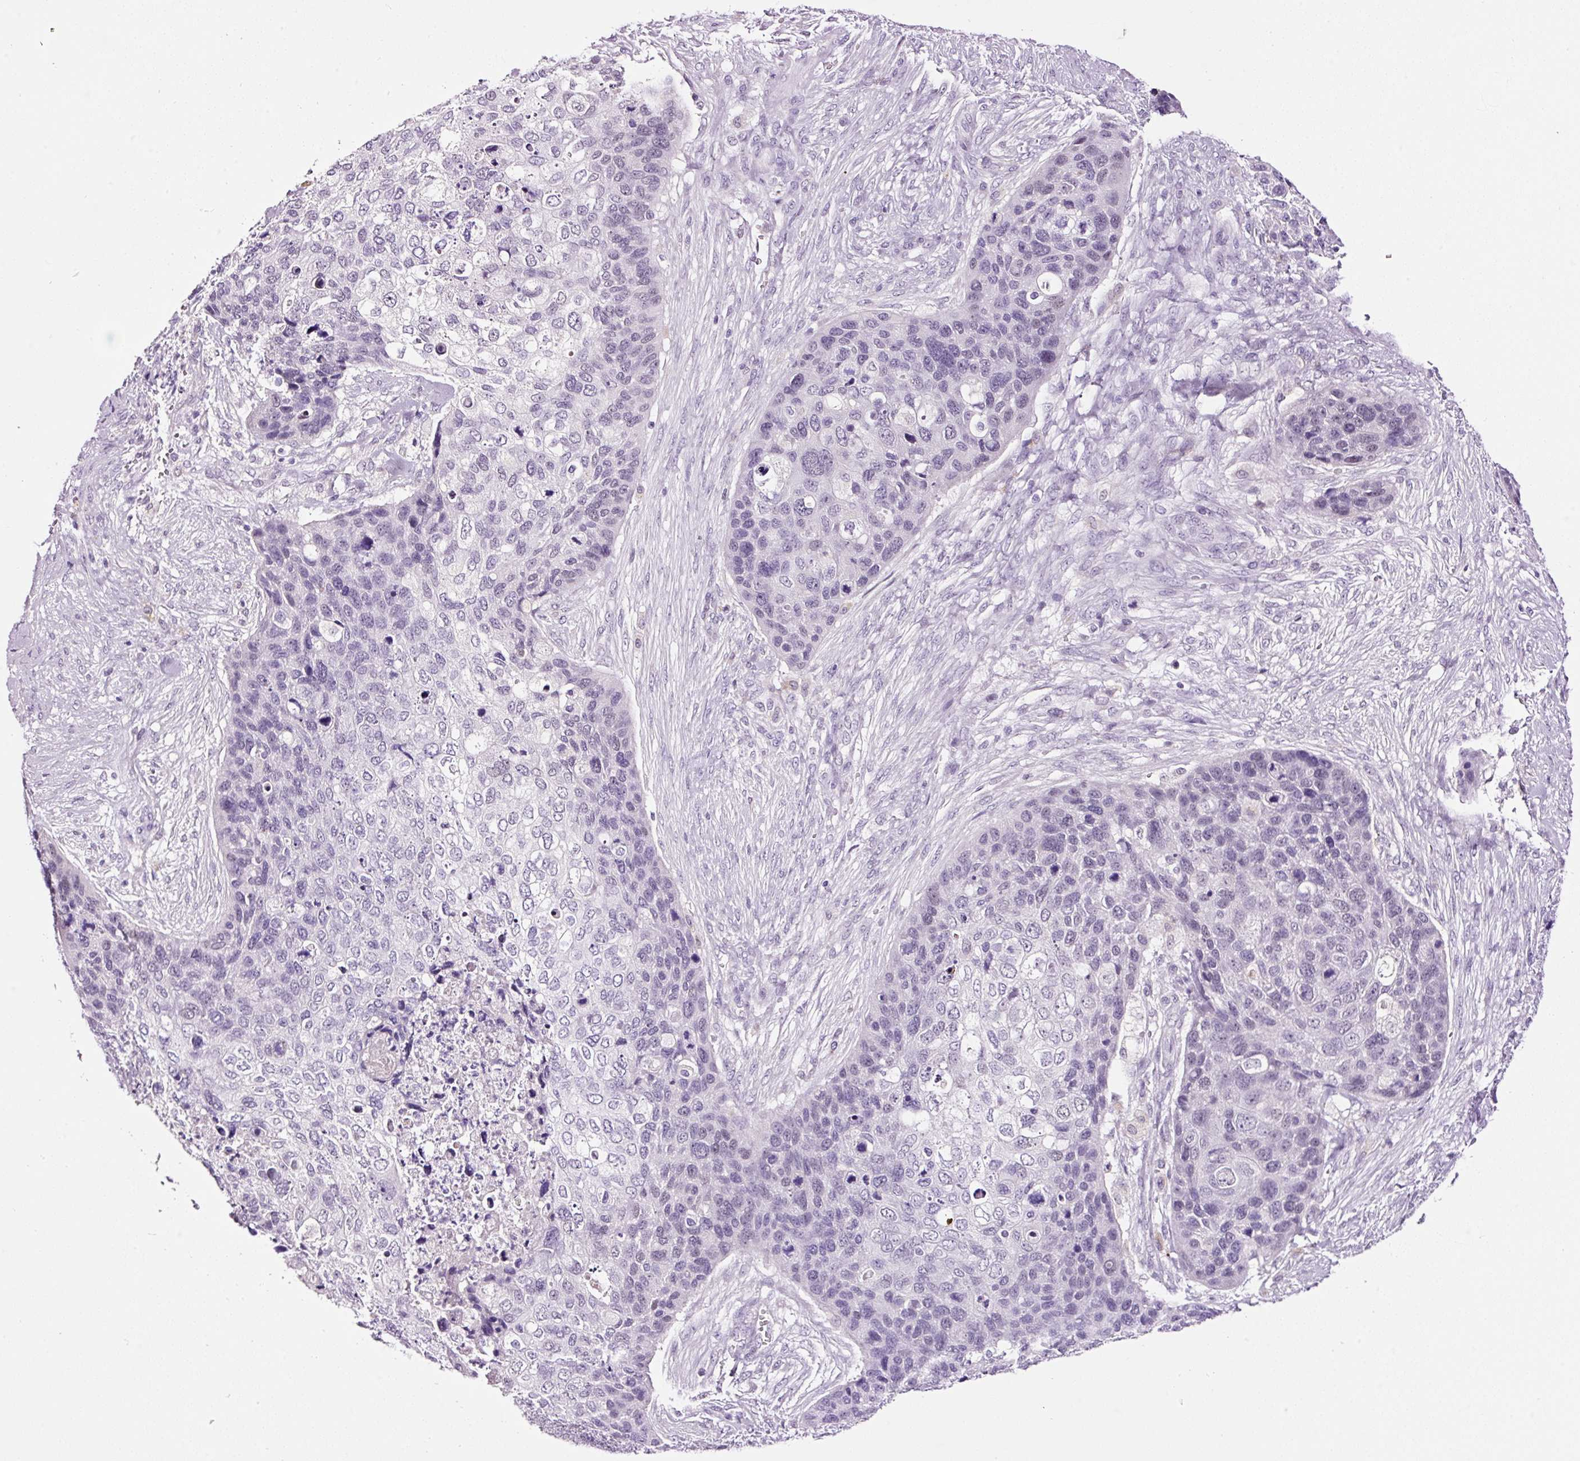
{"staining": {"intensity": "negative", "quantity": "none", "location": "none"}, "tissue": "skin cancer", "cell_type": "Tumor cells", "image_type": "cancer", "snomed": [{"axis": "morphology", "description": "Basal cell carcinoma"}, {"axis": "topography", "description": "Skin"}], "caption": "IHC histopathology image of neoplastic tissue: human skin cancer stained with DAB (3,3'-diaminobenzidine) demonstrates no significant protein expression in tumor cells. (DAB (3,3'-diaminobenzidine) IHC with hematoxylin counter stain).", "gene": "RTF2", "patient": {"sex": "female", "age": 74}}